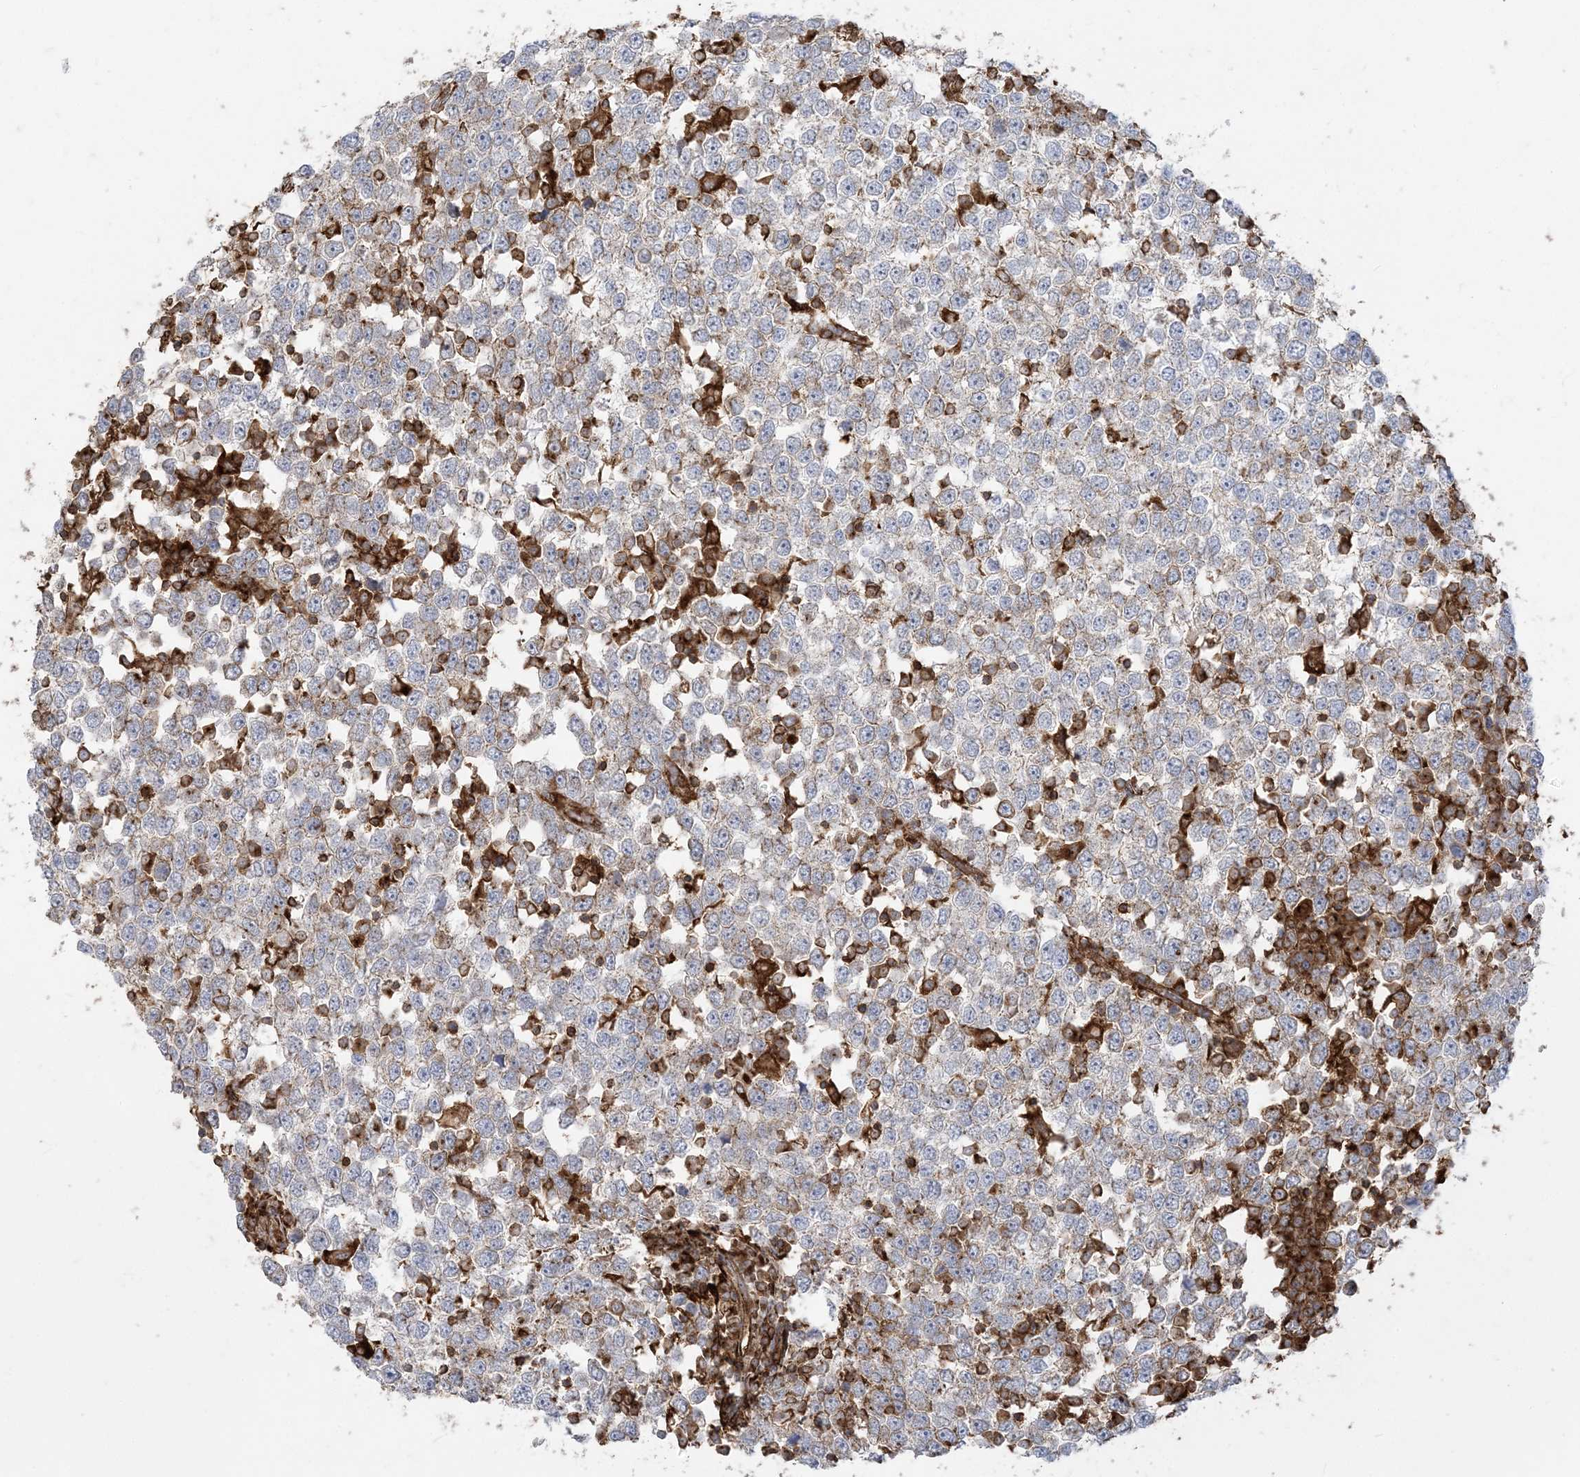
{"staining": {"intensity": "moderate", "quantity": "<25%", "location": "cytoplasmic/membranous"}, "tissue": "testis cancer", "cell_type": "Tumor cells", "image_type": "cancer", "snomed": [{"axis": "morphology", "description": "Seminoma, NOS"}, {"axis": "topography", "description": "Testis"}], "caption": "Protein expression analysis of testis cancer demonstrates moderate cytoplasmic/membranous expression in about <25% of tumor cells.", "gene": "DERL3", "patient": {"sex": "male", "age": 65}}